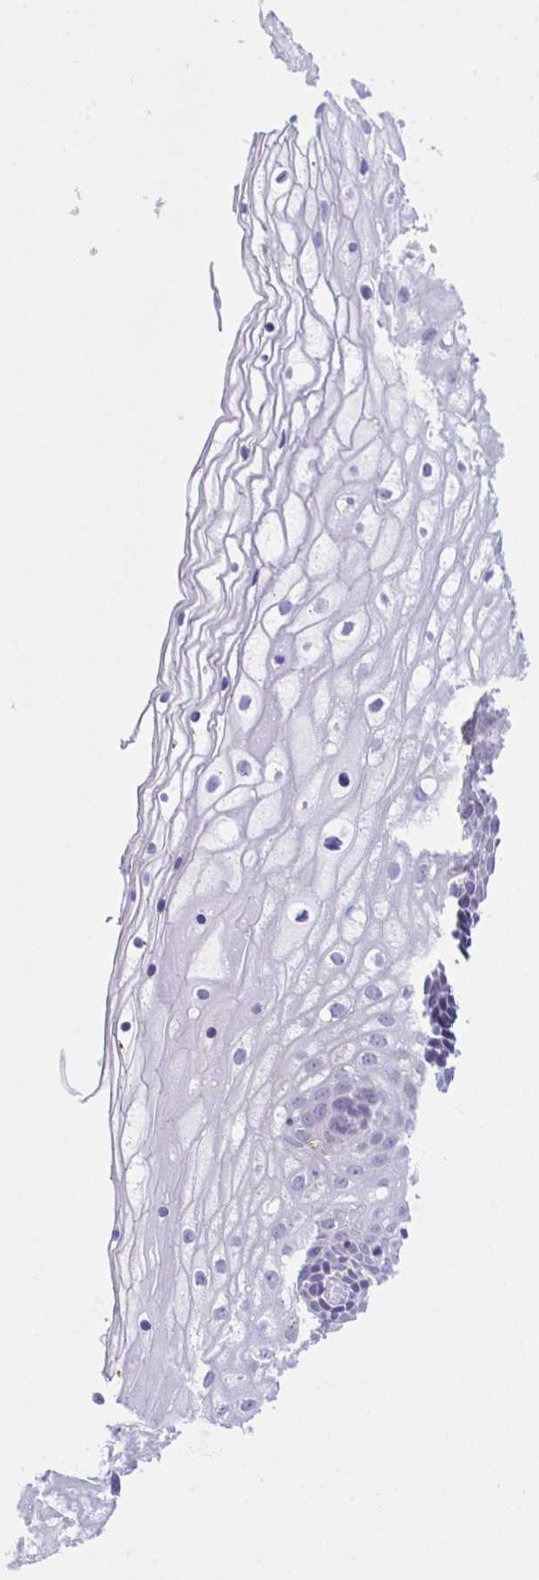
{"staining": {"intensity": "negative", "quantity": "none", "location": "none"}, "tissue": "cervix", "cell_type": "Glandular cells", "image_type": "normal", "snomed": [{"axis": "morphology", "description": "Normal tissue, NOS"}, {"axis": "topography", "description": "Cervix"}], "caption": "High power microscopy micrograph of an IHC image of unremarkable cervix, revealing no significant positivity in glandular cells.", "gene": "SCLY", "patient": {"sex": "female", "age": 36}}